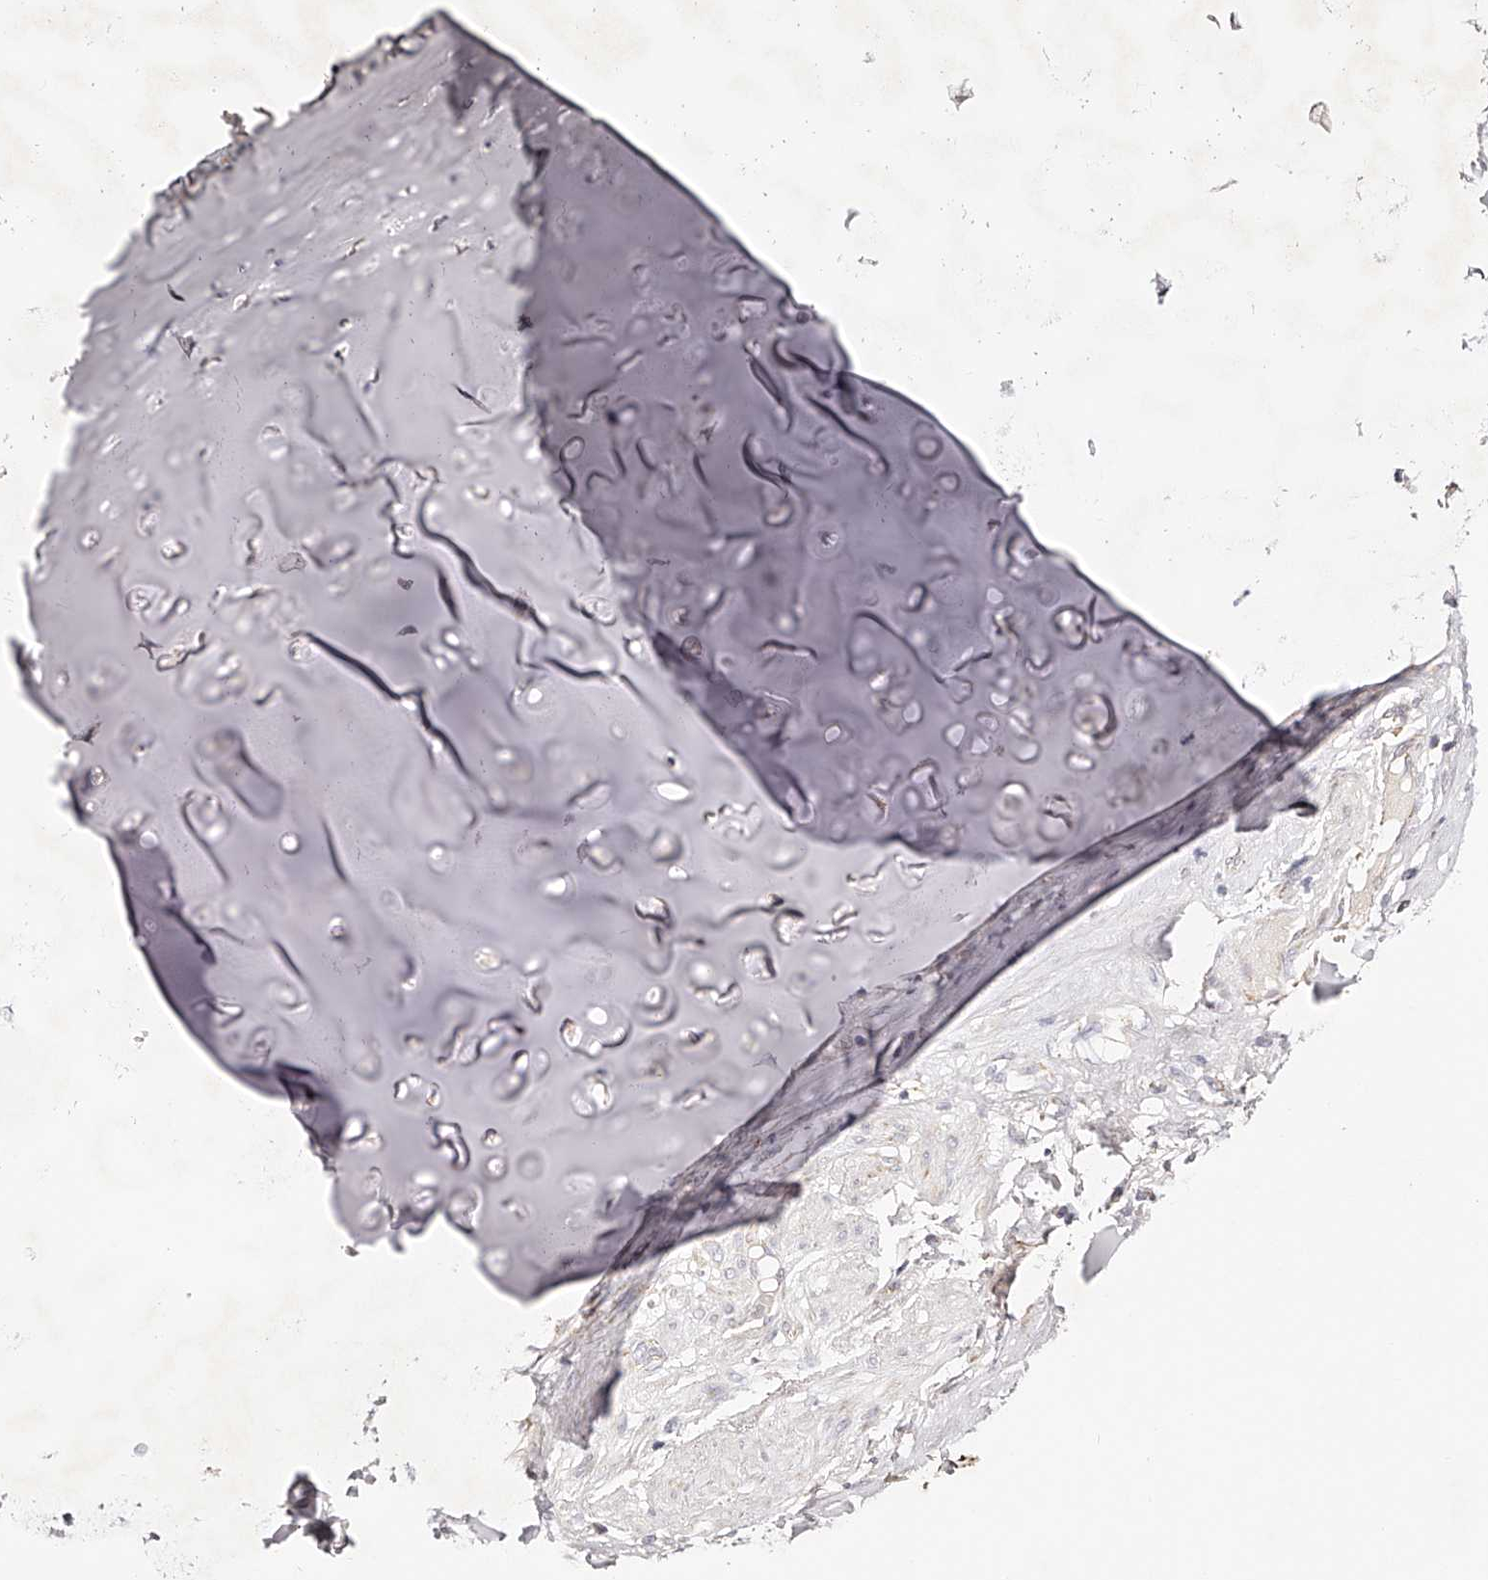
{"staining": {"intensity": "weak", "quantity": ">75%", "location": "cytoplasmic/membranous"}, "tissue": "adipose tissue", "cell_type": "Adipocytes", "image_type": "normal", "snomed": [{"axis": "morphology", "description": "Normal tissue, NOS"}, {"axis": "morphology", "description": "Basal cell carcinoma"}, {"axis": "topography", "description": "Cartilage tissue"}, {"axis": "topography", "description": "Nasopharynx"}, {"axis": "topography", "description": "Oral tissue"}], "caption": "Brown immunohistochemical staining in normal human adipose tissue displays weak cytoplasmic/membranous positivity in approximately >75% of adipocytes.", "gene": "NDUFV3", "patient": {"sex": "female", "age": 77}}